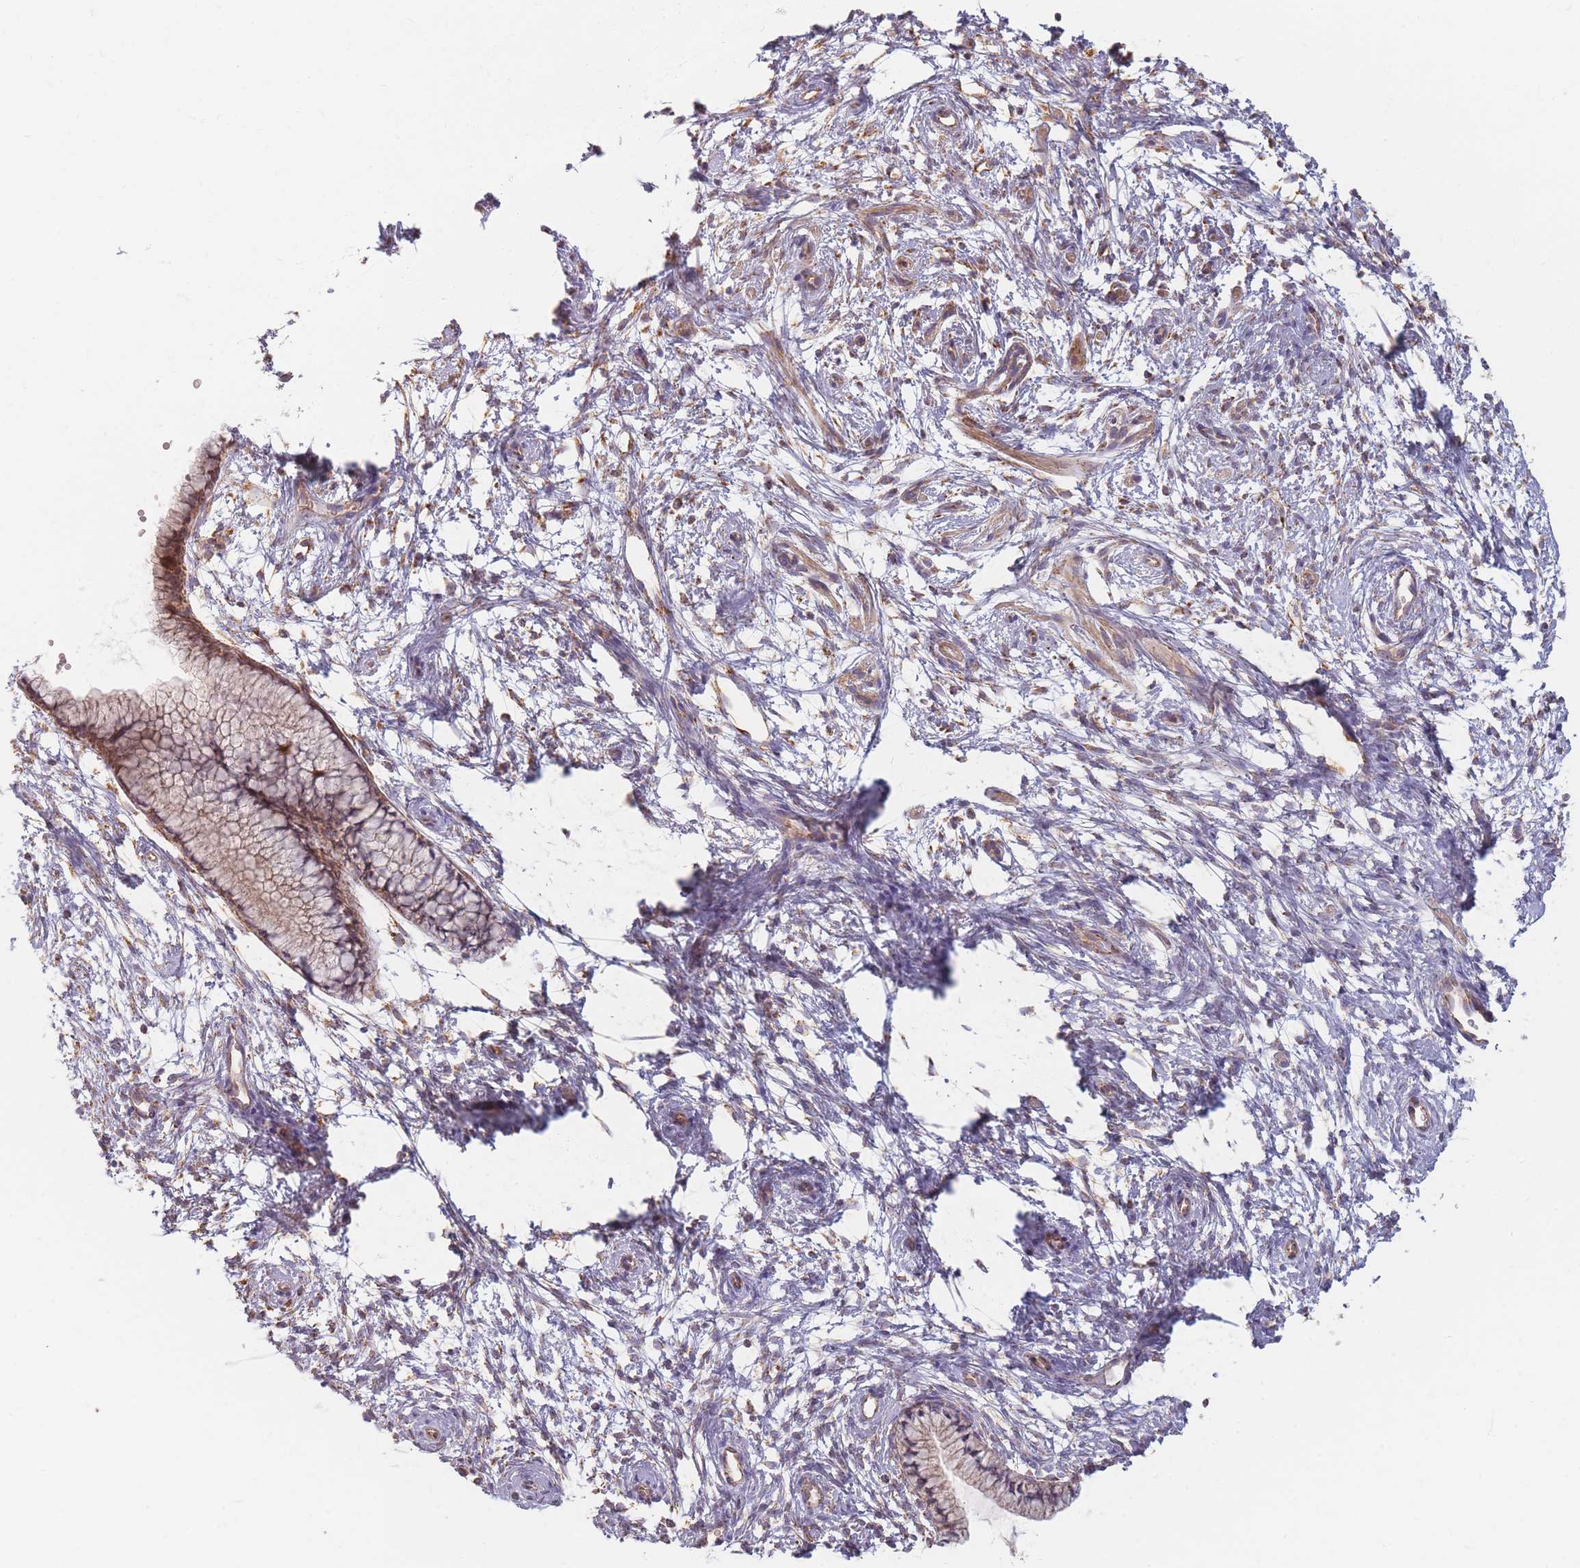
{"staining": {"intensity": "moderate", "quantity": "25%-75%", "location": "cytoplasmic/membranous"}, "tissue": "cervix", "cell_type": "Glandular cells", "image_type": "normal", "snomed": [{"axis": "morphology", "description": "Normal tissue, NOS"}, {"axis": "topography", "description": "Cervix"}], "caption": "DAB (3,3'-diaminobenzidine) immunohistochemical staining of unremarkable human cervix reveals moderate cytoplasmic/membranous protein expression in about 25%-75% of glandular cells. The protein is stained brown, and the nuclei are stained in blue (DAB IHC with brightfield microscopy, high magnification).", "gene": "ESRP2", "patient": {"sex": "female", "age": 57}}